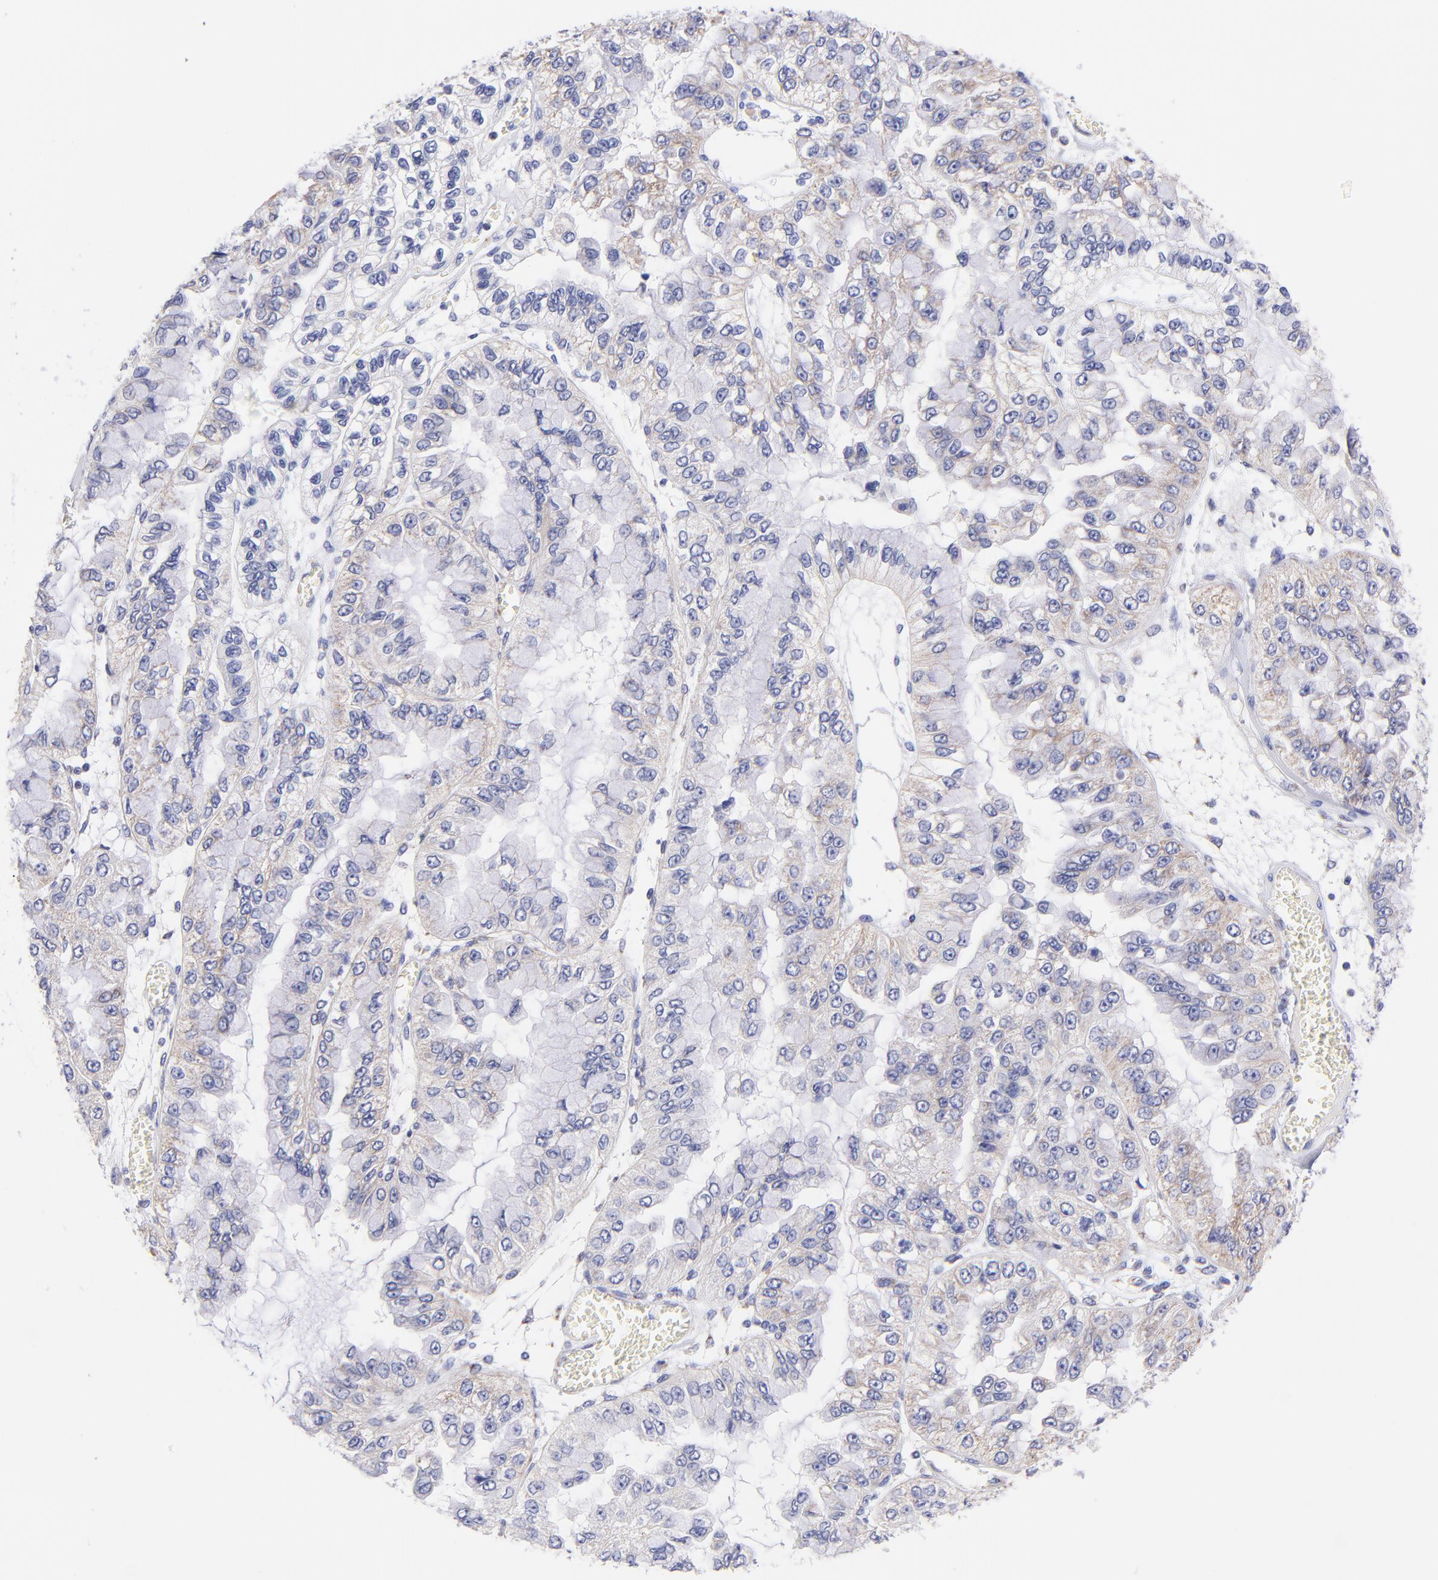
{"staining": {"intensity": "weak", "quantity": "25%-75%", "location": "cytoplasmic/membranous"}, "tissue": "liver cancer", "cell_type": "Tumor cells", "image_type": "cancer", "snomed": [{"axis": "morphology", "description": "Cholangiocarcinoma"}, {"axis": "topography", "description": "Liver"}], "caption": "Immunohistochemical staining of human liver cancer (cholangiocarcinoma) reveals low levels of weak cytoplasmic/membranous protein expression in approximately 25%-75% of tumor cells.", "gene": "NDUFB7", "patient": {"sex": "female", "age": 79}}